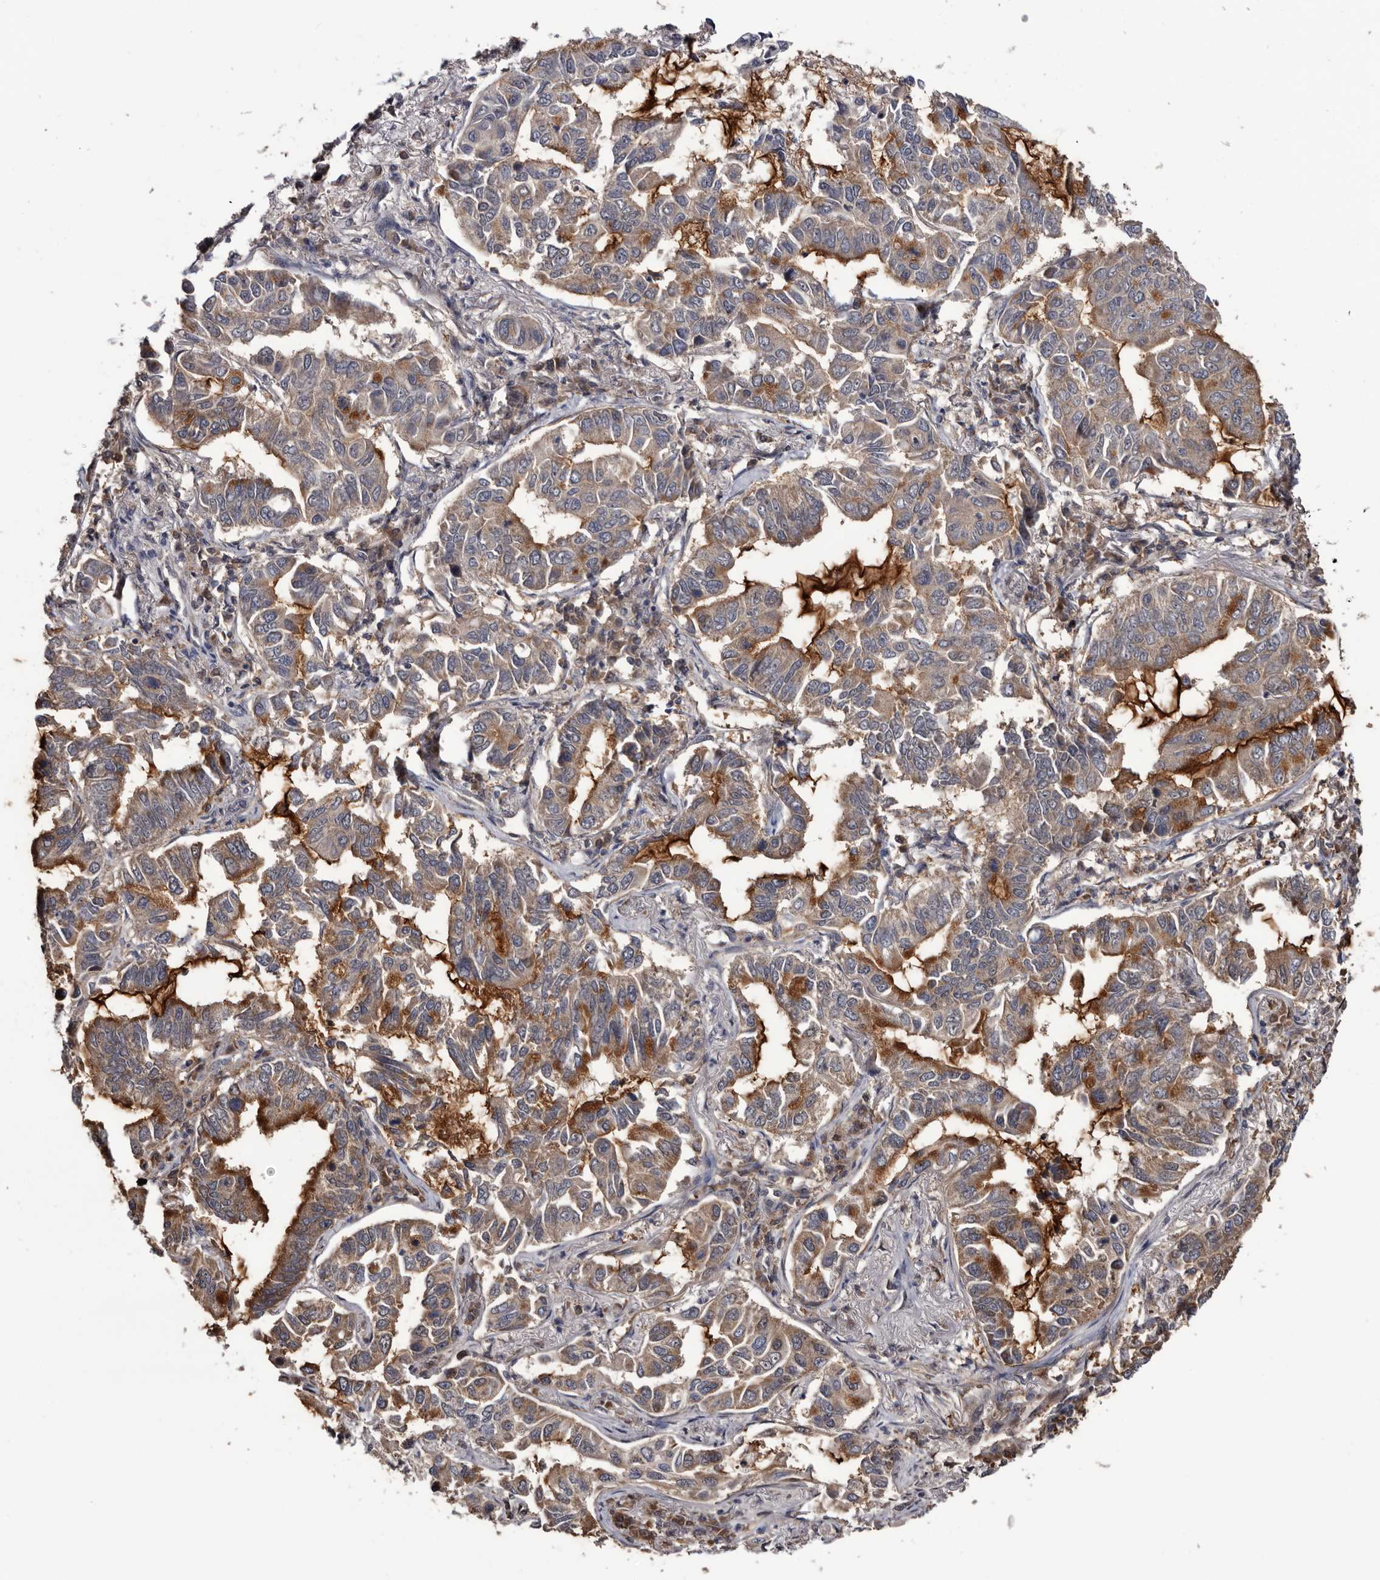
{"staining": {"intensity": "moderate", "quantity": "25%-75%", "location": "cytoplasmic/membranous"}, "tissue": "lung cancer", "cell_type": "Tumor cells", "image_type": "cancer", "snomed": [{"axis": "morphology", "description": "Adenocarcinoma, NOS"}, {"axis": "topography", "description": "Lung"}], "caption": "Immunohistochemical staining of lung cancer displays medium levels of moderate cytoplasmic/membranous protein positivity in approximately 25%-75% of tumor cells.", "gene": "TTI2", "patient": {"sex": "male", "age": 64}}